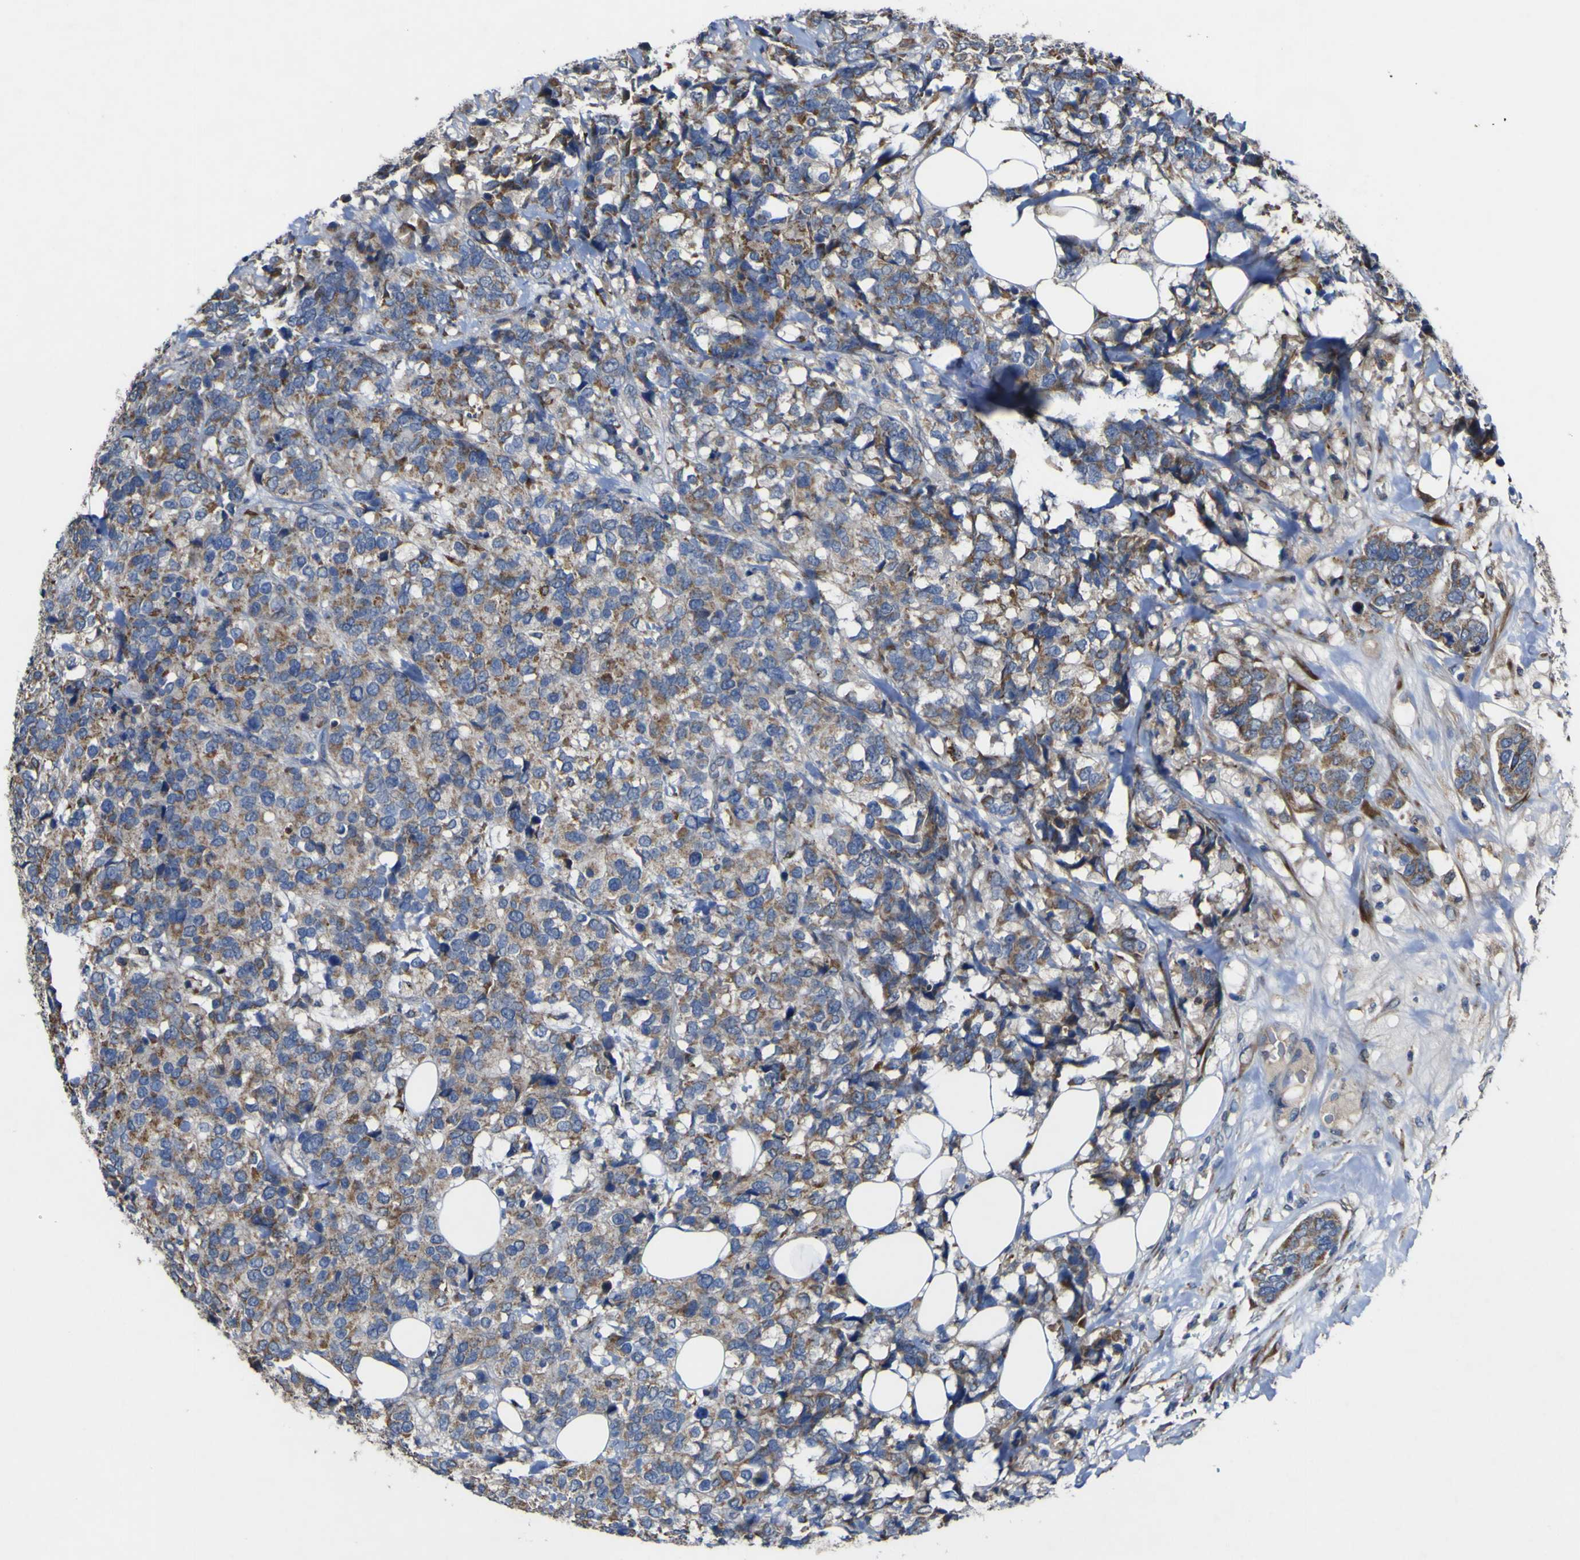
{"staining": {"intensity": "moderate", "quantity": ">75%", "location": "cytoplasmic/membranous"}, "tissue": "breast cancer", "cell_type": "Tumor cells", "image_type": "cancer", "snomed": [{"axis": "morphology", "description": "Lobular carcinoma"}, {"axis": "topography", "description": "Breast"}], "caption": "Brown immunohistochemical staining in human breast cancer (lobular carcinoma) displays moderate cytoplasmic/membranous positivity in about >75% of tumor cells. (DAB IHC with brightfield microscopy, high magnification).", "gene": "IRAK2", "patient": {"sex": "female", "age": 59}}